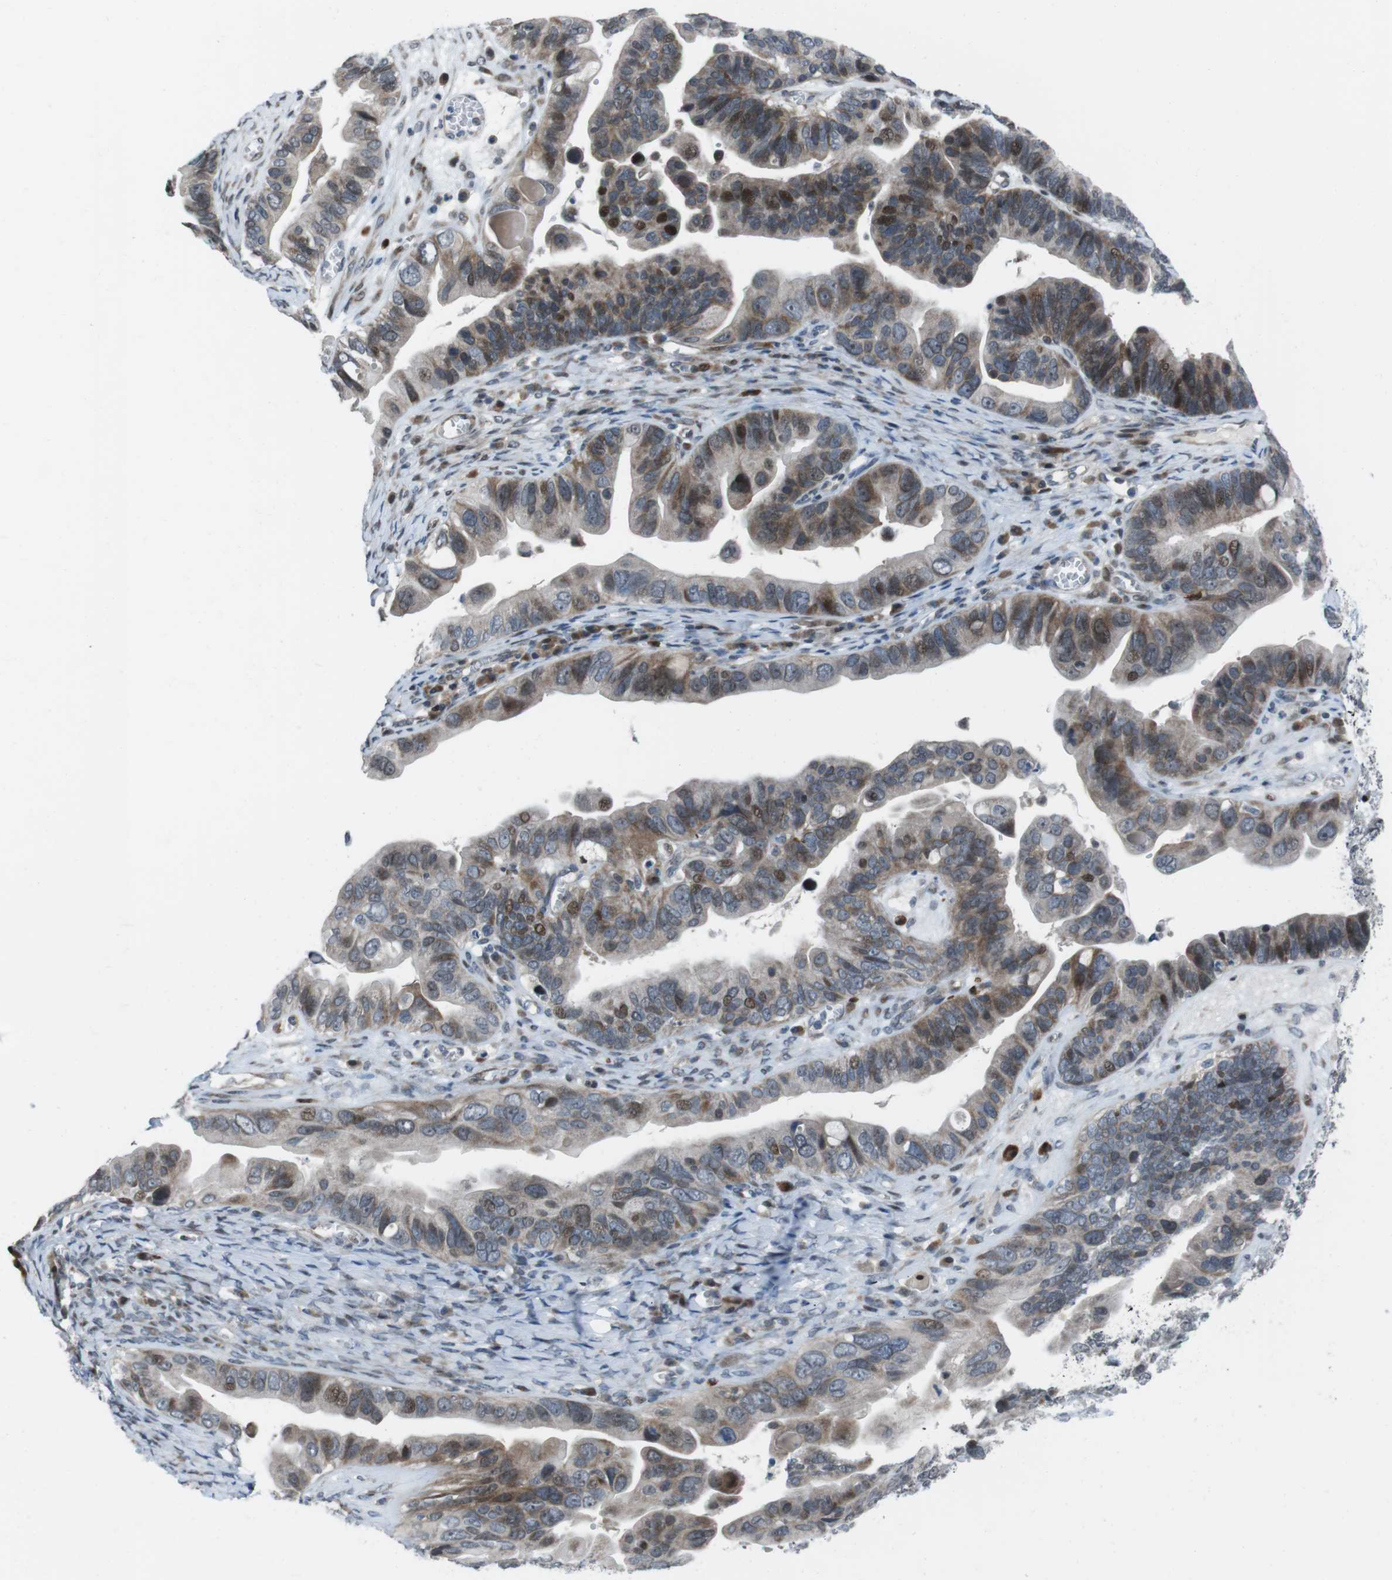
{"staining": {"intensity": "moderate", "quantity": "25%-75%", "location": "nuclear"}, "tissue": "ovarian cancer", "cell_type": "Tumor cells", "image_type": "cancer", "snomed": [{"axis": "morphology", "description": "Cystadenocarcinoma, serous, NOS"}, {"axis": "topography", "description": "Ovary"}], "caption": "Moderate nuclear positivity is seen in approximately 25%-75% of tumor cells in serous cystadenocarcinoma (ovarian).", "gene": "PBRM1", "patient": {"sex": "female", "age": 56}}